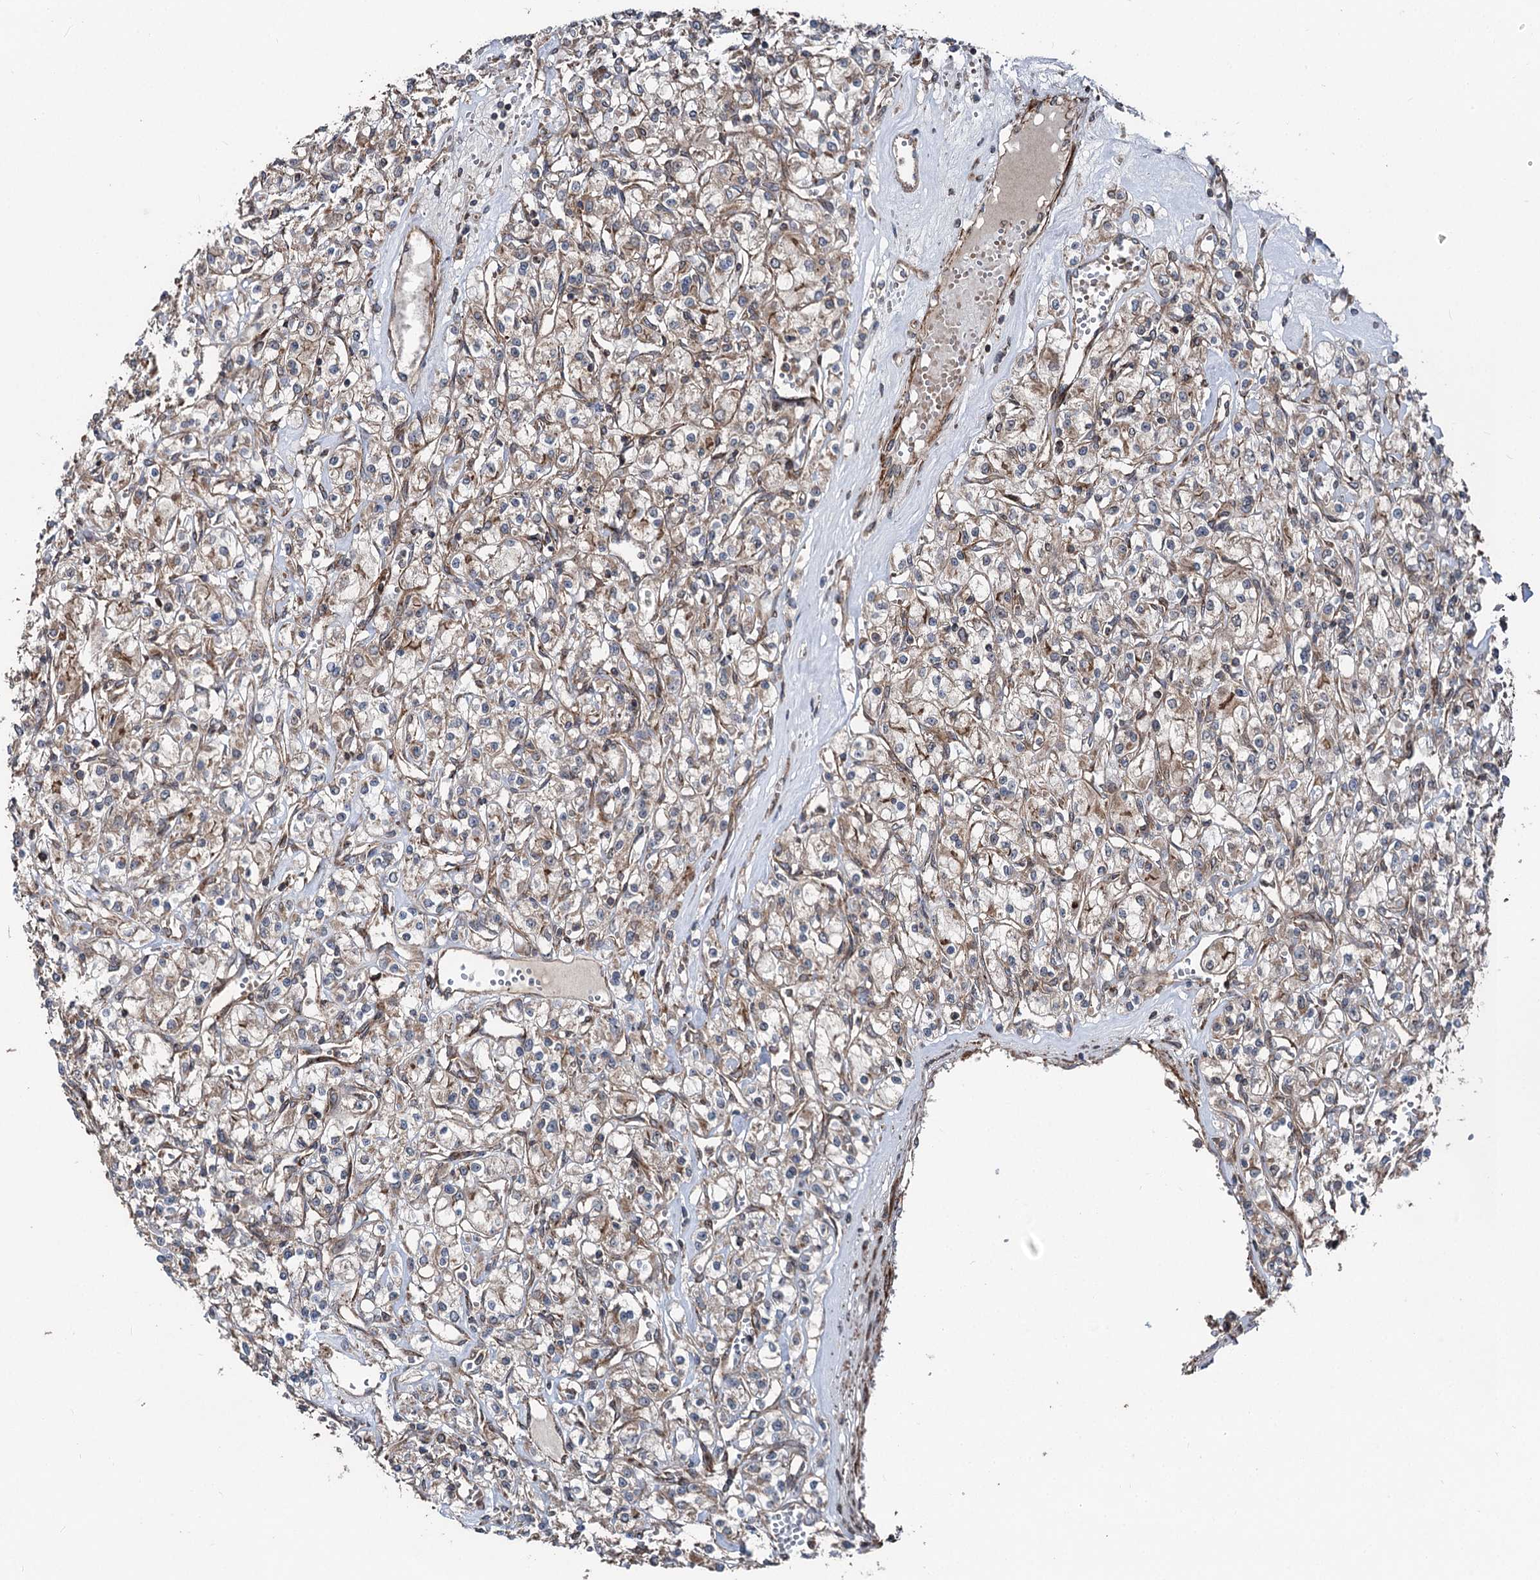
{"staining": {"intensity": "weak", "quantity": "25%-75%", "location": "cytoplasmic/membranous"}, "tissue": "renal cancer", "cell_type": "Tumor cells", "image_type": "cancer", "snomed": [{"axis": "morphology", "description": "Adenocarcinoma, NOS"}, {"axis": "topography", "description": "Kidney"}], "caption": "This histopathology image exhibits renal cancer stained with immunohistochemistry (IHC) to label a protein in brown. The cytoplasmic/membranous of tumor cells show weak positivity for the protein. Nuclei are counter-stained blue.", "gene": "ITFG2", "patient": {"sex": "female", "age": 59}}